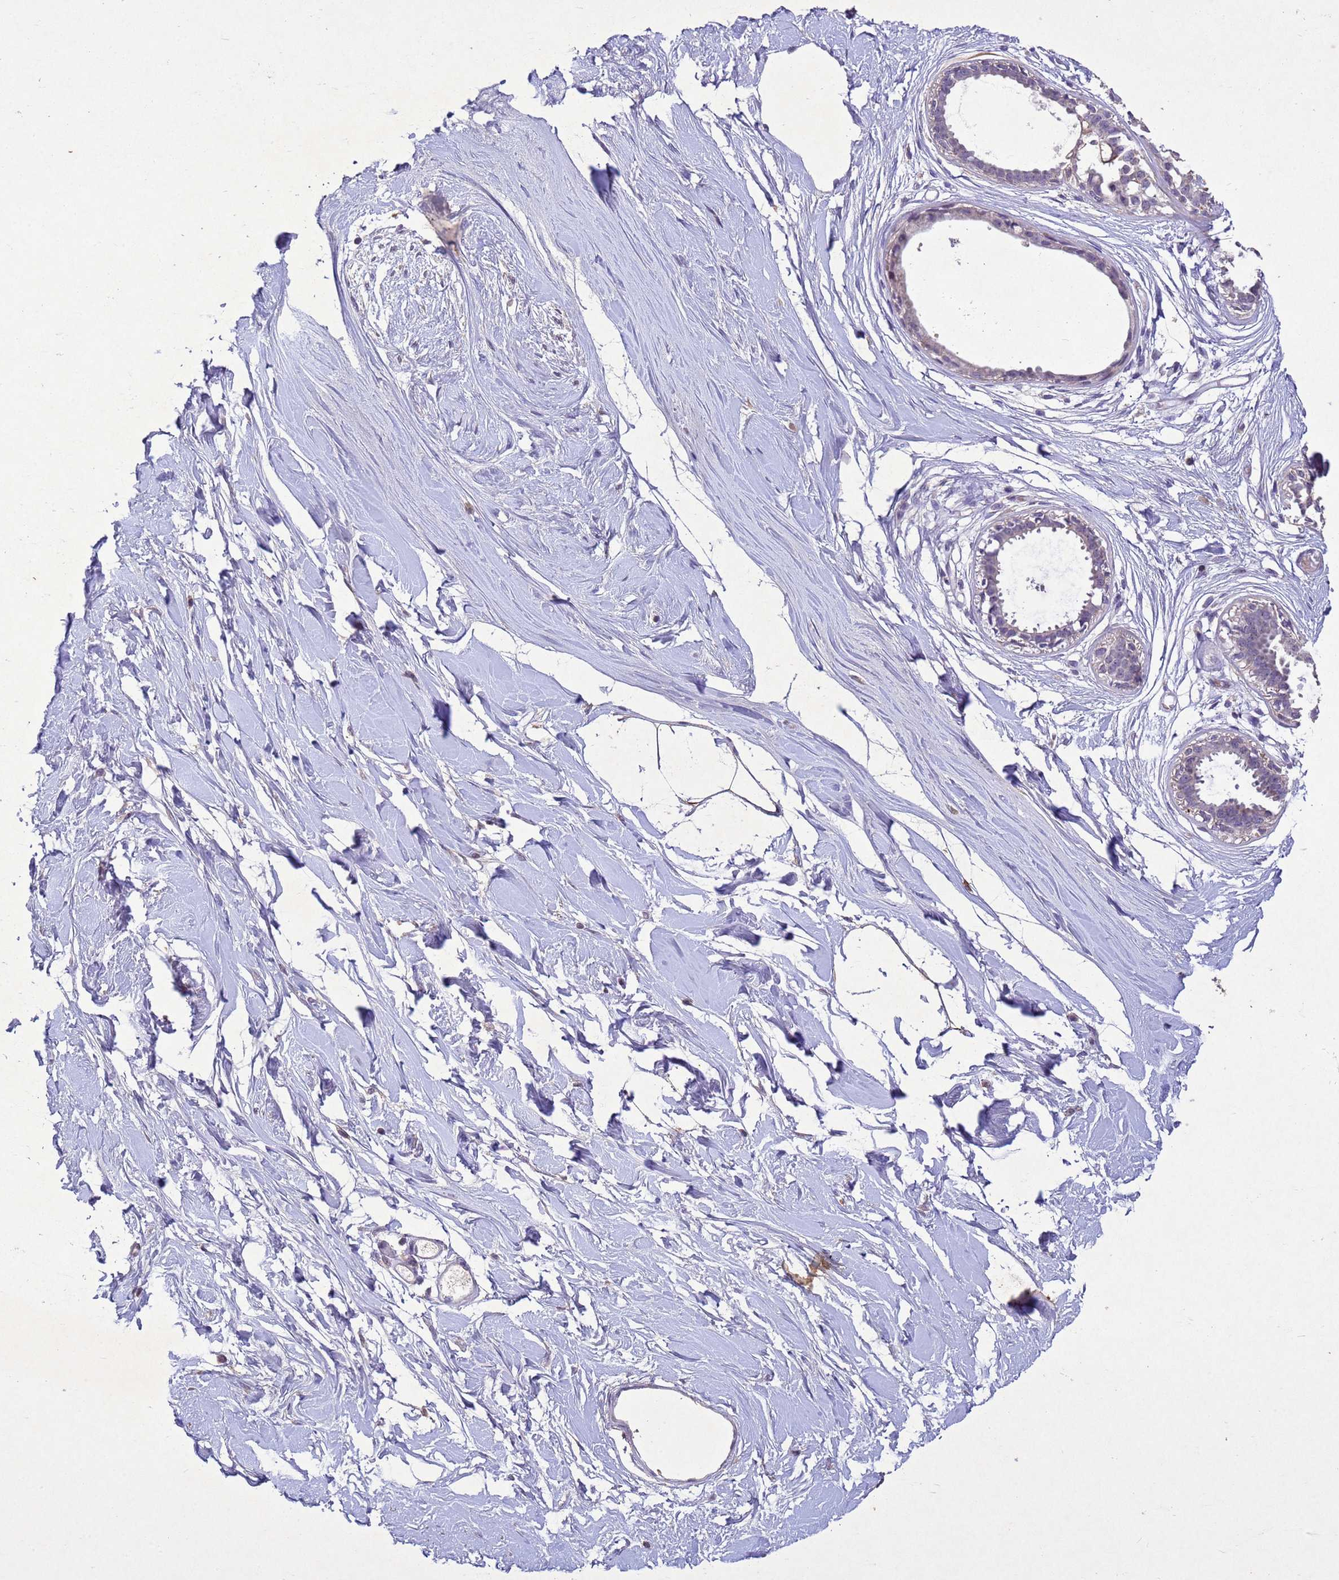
{"staining": {"intensity": "negative", "quantity": "none", "location": "none"}, "tissue": "breast", "cell_type": "Adipocytes", "image_type": "normal", "snomed": [{"axis": "morphology", "description": "Normal tissue, NOS"}, {"axis": "topography", "description": "Breast"}], "caption": "Breast stained for a protein using immunohistochemistry exhibits no positivity adipocytes.", "gene": "NLRP11", "patient": {"sex": "female", "age": 45}}